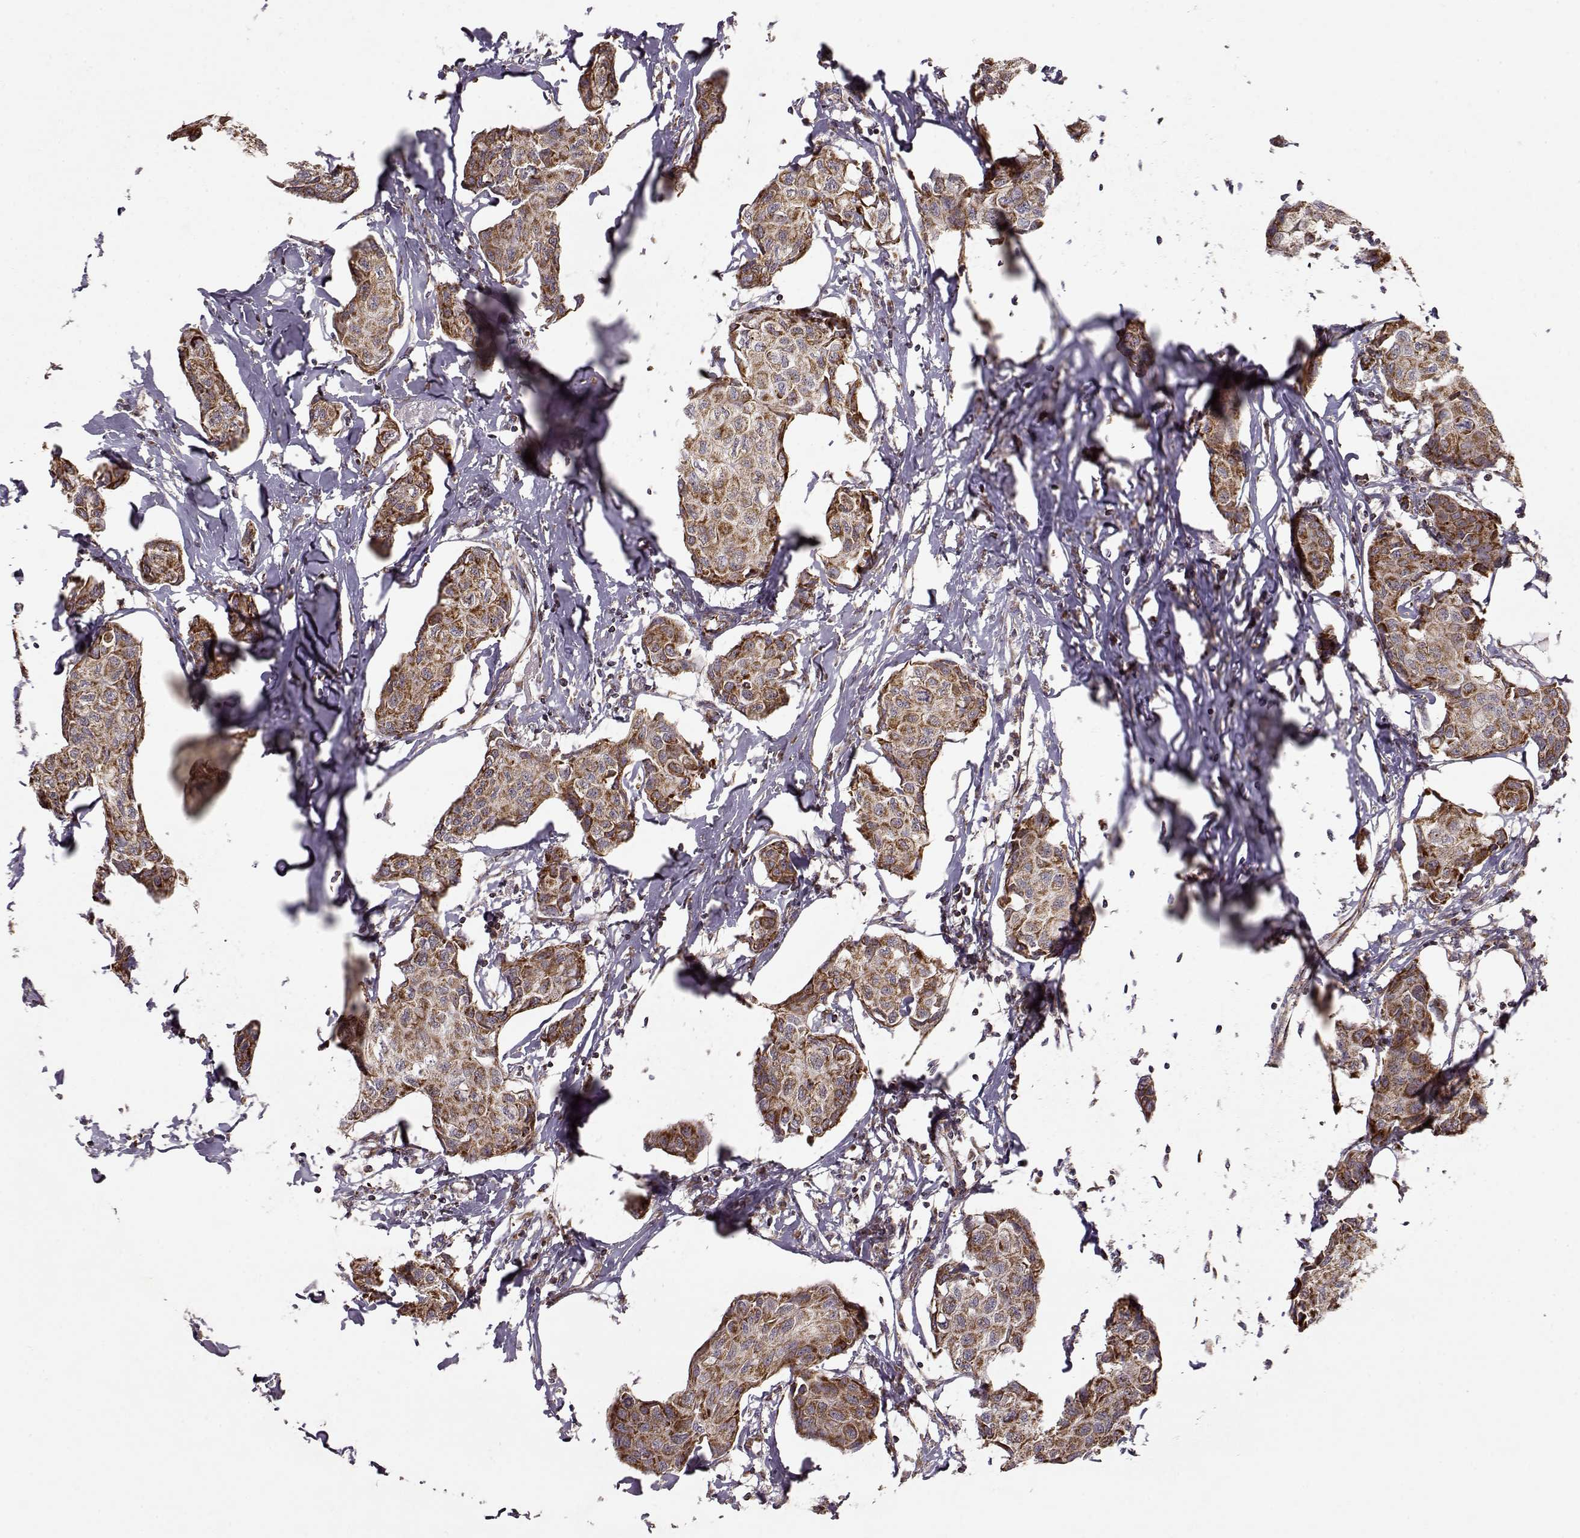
{"staining": {"intensity": "strong", "quantity": ">75%", "location": "cytoplasmic/membranous"}, "tissue": "breast cancer", "cell_type": "Tumor cells", "image_type": "cancer", "snomed": [{"axis": "morphology", "description": "Duct carcinoma"}, {"axis": "topography", "description": "Breast"}], "caption": "A brown stain highlights strong cytoplasmic/membranous expression of a protein in human breast invasive ductal carcinoma tumor cells.", "gene": "CMTM3", "patient": {"sex": "female", "age": 80}}